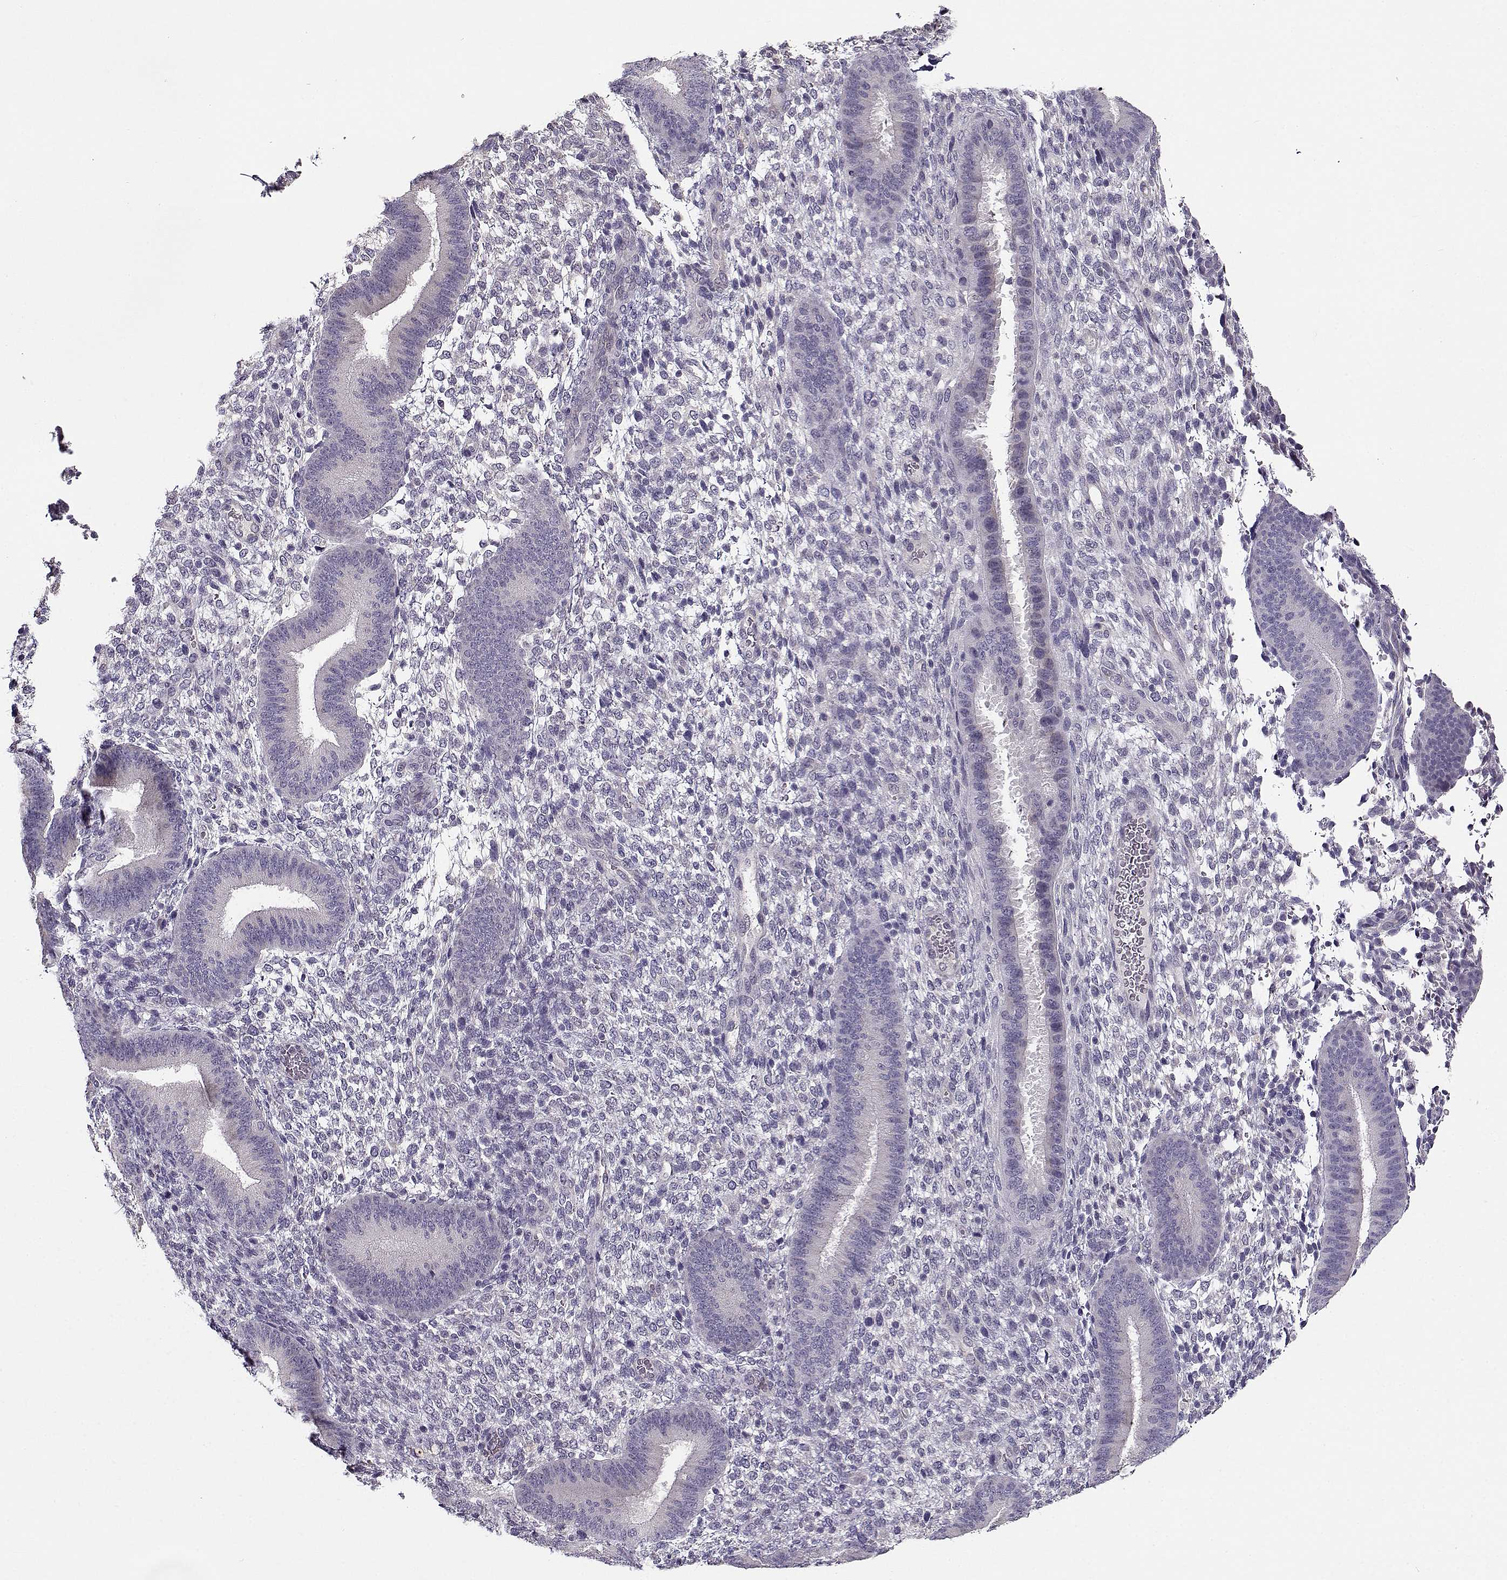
{"staining": {"intensity": "negative", "quantity": "none", "location": "none"}, "tissue": "endometrium", "cell_type": "Cells in endometrial stroma", "image_type": "normal", "snomed": [{"axis": "morphology", "description": "Normal tissue, NOS"}, {"axis": "topography", "description": "Endometrium"}], "caption": "This is an IHC histopathology image of normal endometrium. There is no positivity in cells in endometrial stroma.", "gene": "TMEM145", "patient": {"sex": "female", "age": 39}}